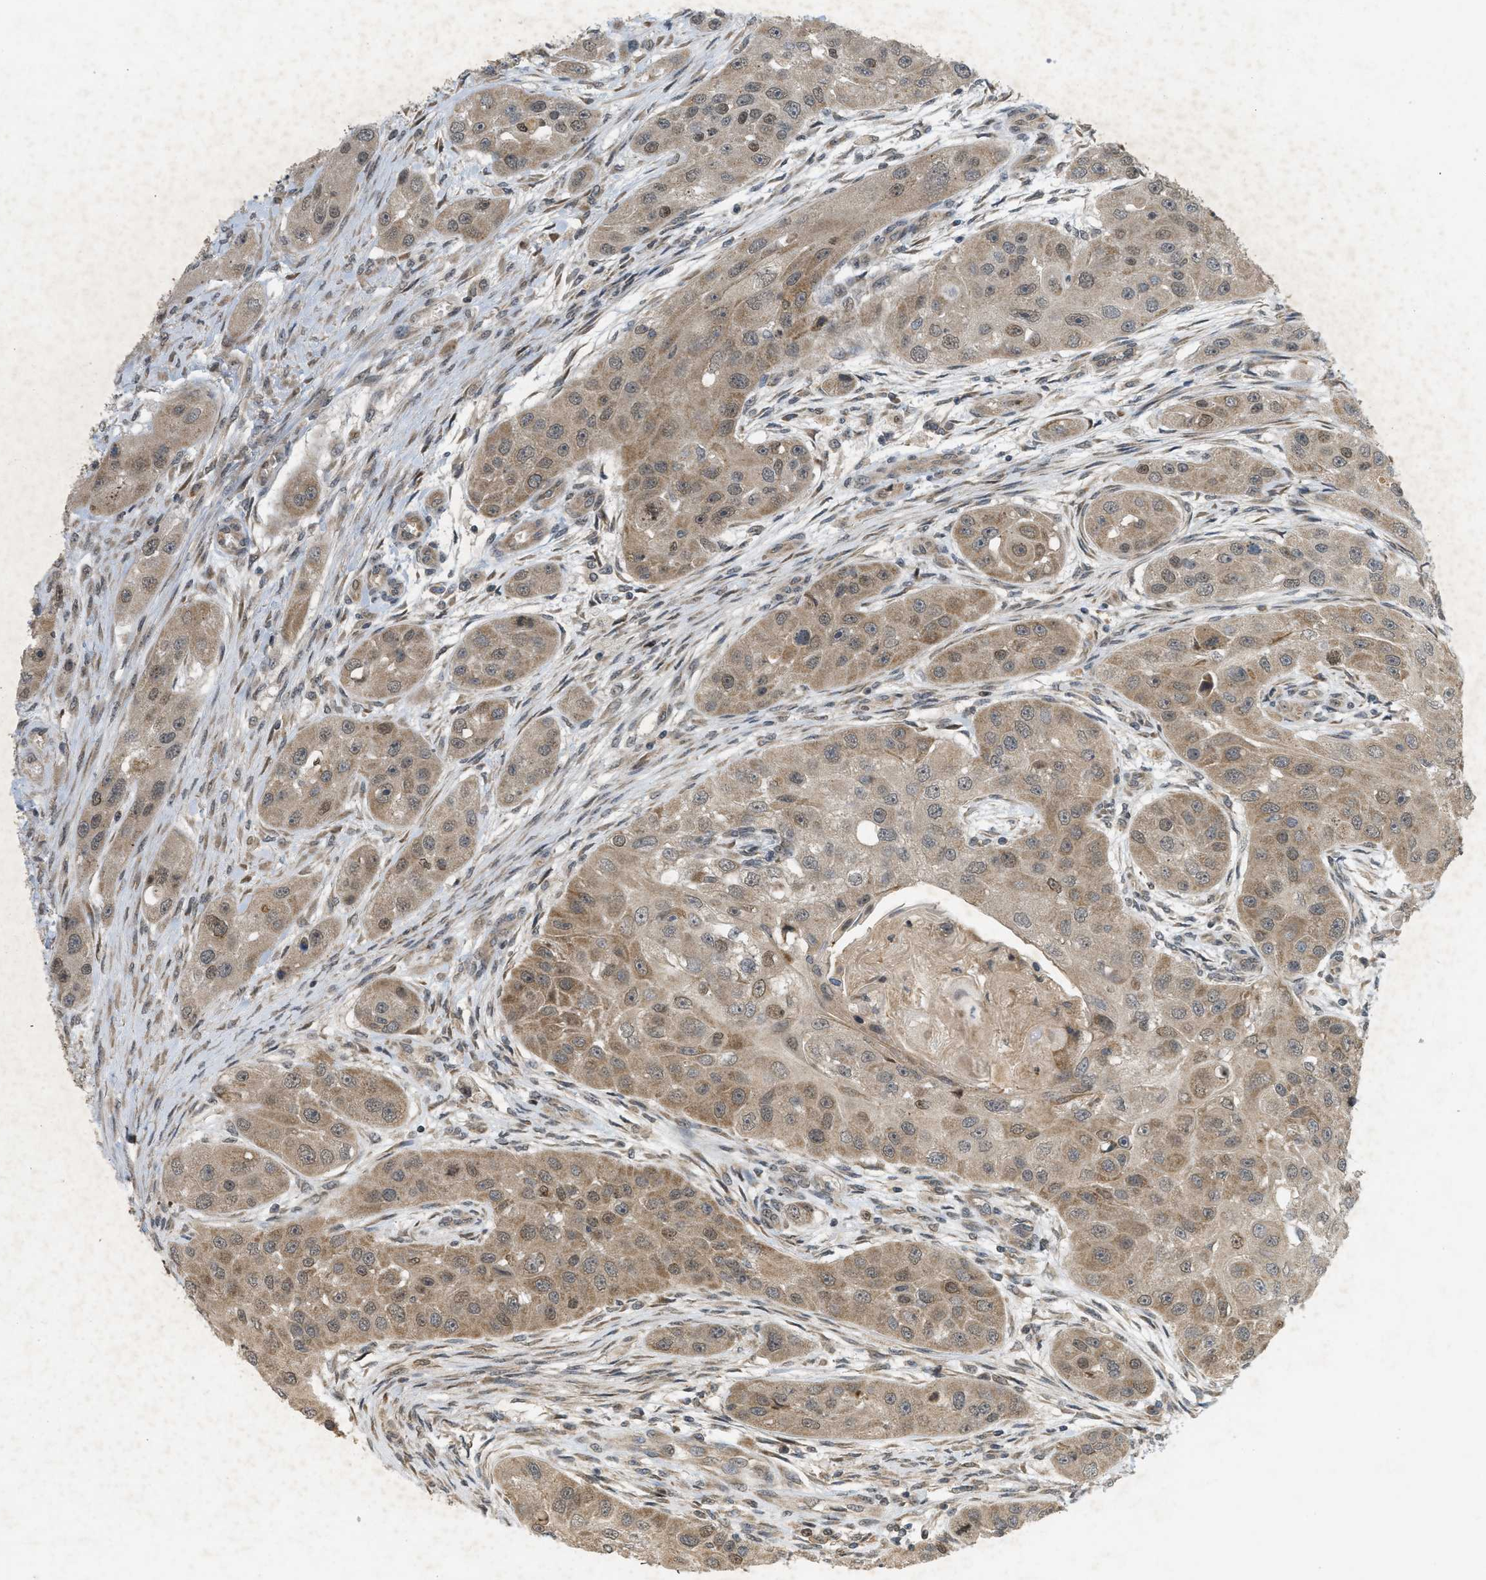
{"staining": {"intensity": "moderate", "quantity": ">75%", "location": "cytoplasmic/membranous,nuclear"}, "tissue": "head and neck cancer", "cell_type": "Tumor cells", "image_type": "cancer", "snomed": [{"axis": "morphology", "description": "Normal tissue, NOS"}, {"axis": "morphology", "description": "Squamous cell carcinoma, NOS"}, {"axis": "topography", "description": "Skeletal muscle"}, {"axis": "topography", "description": "Head-Neck"}], "caption": "Moderate cytoplasmic/membranous and nuclear expression for a protein is present in about >75% of tumor cells of squamous cell carcinoma (head and neck) using IHC.", "gene": "PRKD1", "patient": {"sex": "male", "age": 51}}